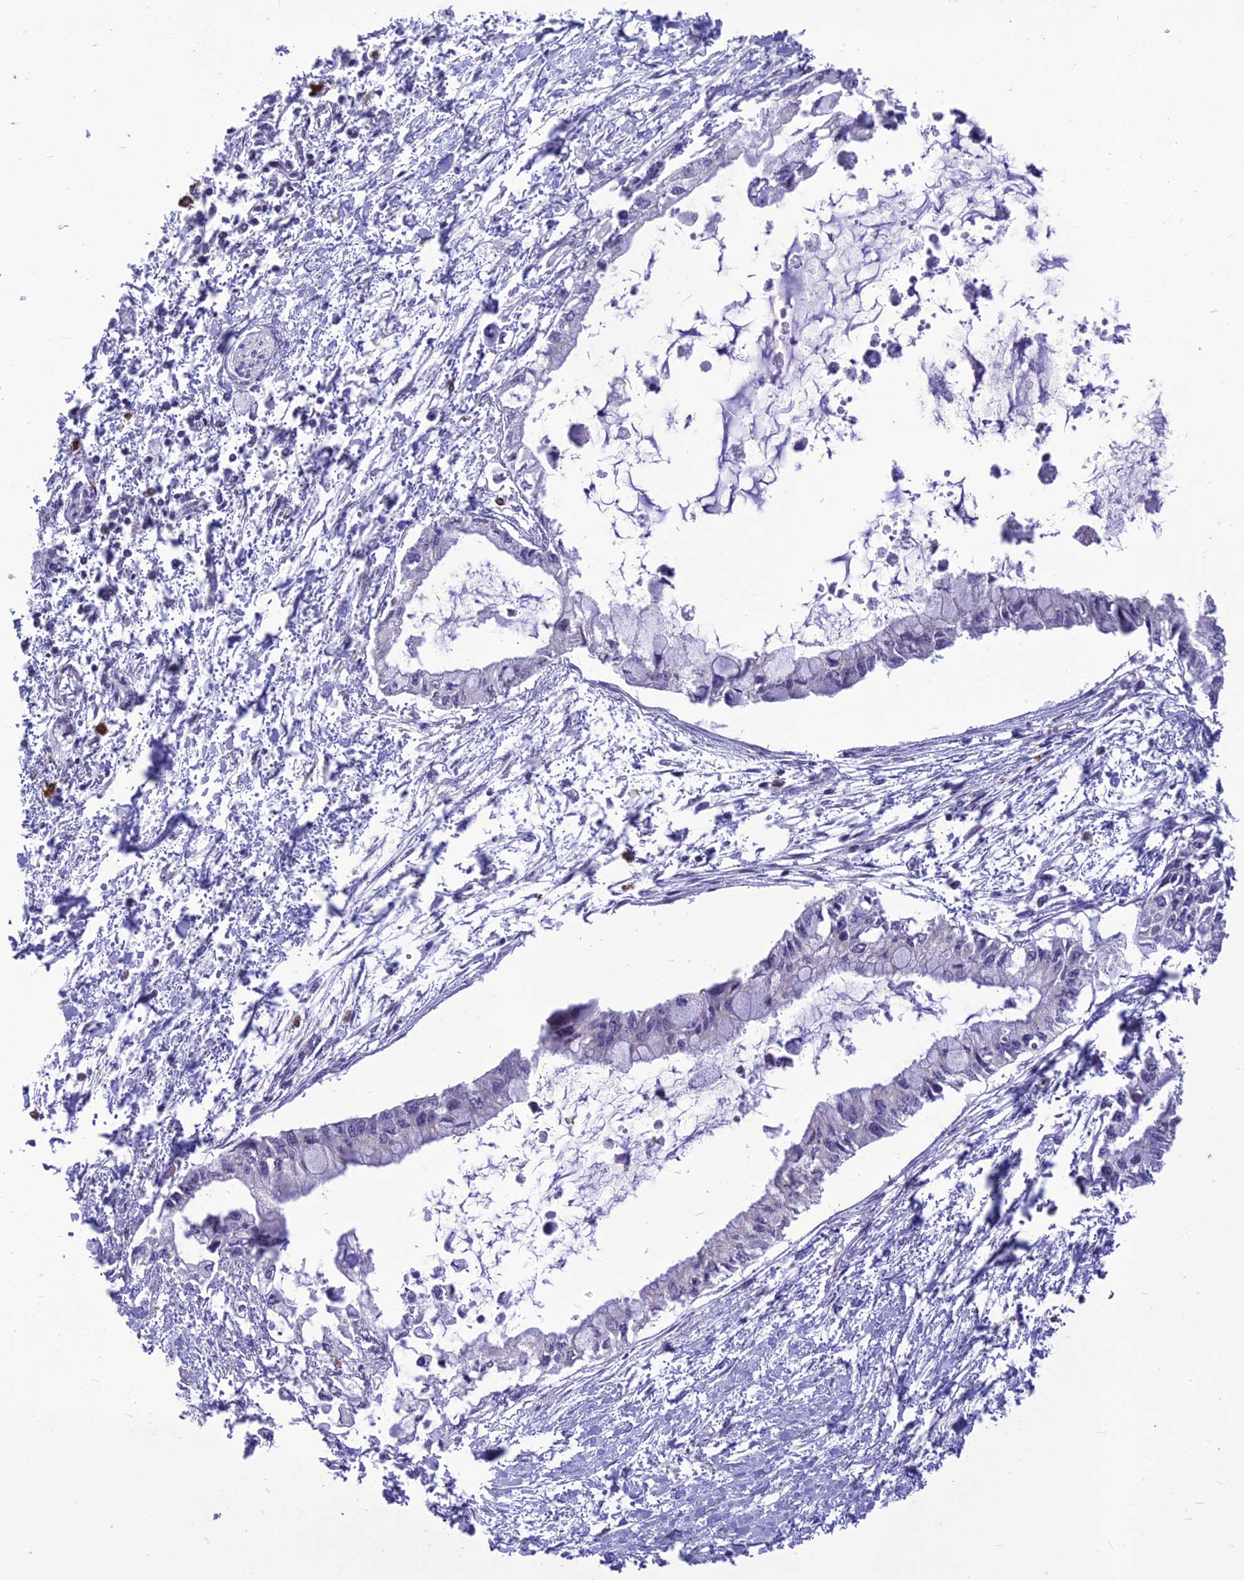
{"staining": {"intensity": "negative", "quantity": "none", "location": "none"}, "tissue": "pancreatic cancer", "cell_type": "Tumor cells", "image_type": "cancer", "snomed": [{"axis": "morphology", "description": "Adenocarcinoma, NOS"}, {"axis": "topography", "description": "Pancreas"}], "caption": "Immunohistochemical staining of adenocarcinoma (pancreatic) shows no significant expression in tumor cells. The staining is performed using DAB brown chromogen with nuclei counter-stained in using hematoxylin.", "gene": "FBRS", "patient": {"sex": "male", "age": 48}}